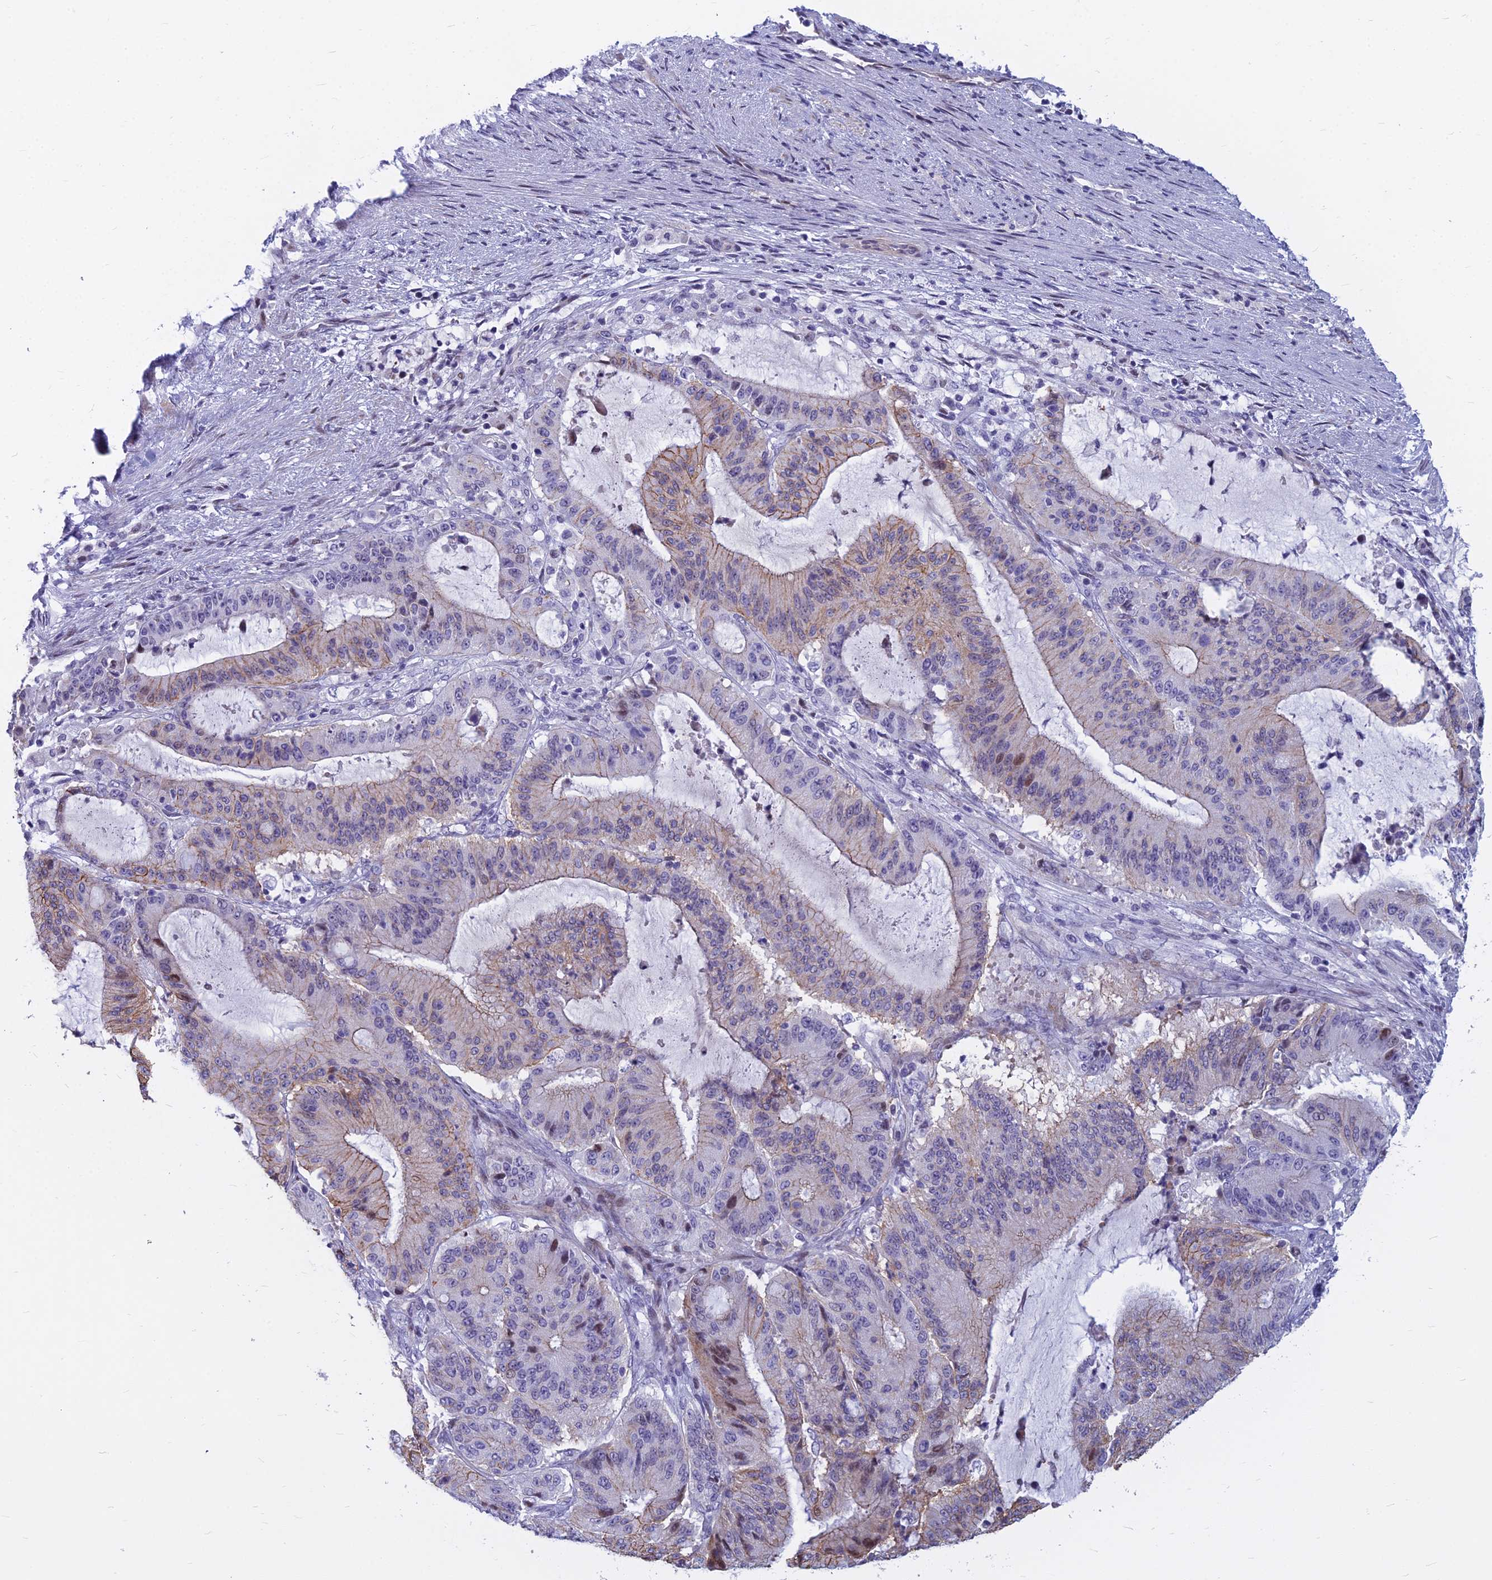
{"staining": {"intensity": "moderate", "quantity": "<25%", "location": "cytoplasmic/membranous,nuclear"}, "tissue": "liver cancer", "cell_type": "Tumor cells", "image_type": "cancer", "snomed": [{"axis": "morphology", "description": "Normal tissue, NOS"}, {"axis": "morphology", "description": "Cholangiocarcinoma"}, {"axis": "topography", "description": "Liver"}, {"axis": "topography", "description": "Peripheral nerve tissue"}], "caption": "Moderate cytoplasmic/membranous and nuclear positivity is seen in about <25% of tumor cells in liver cholangiocarcinoma. (DAB (3,3'-diaminobenzidine) IHC with brightfield microscopy, high magnification).", "gene": "MYBPC2", "patient": {"sex": "female", "age": 73}}